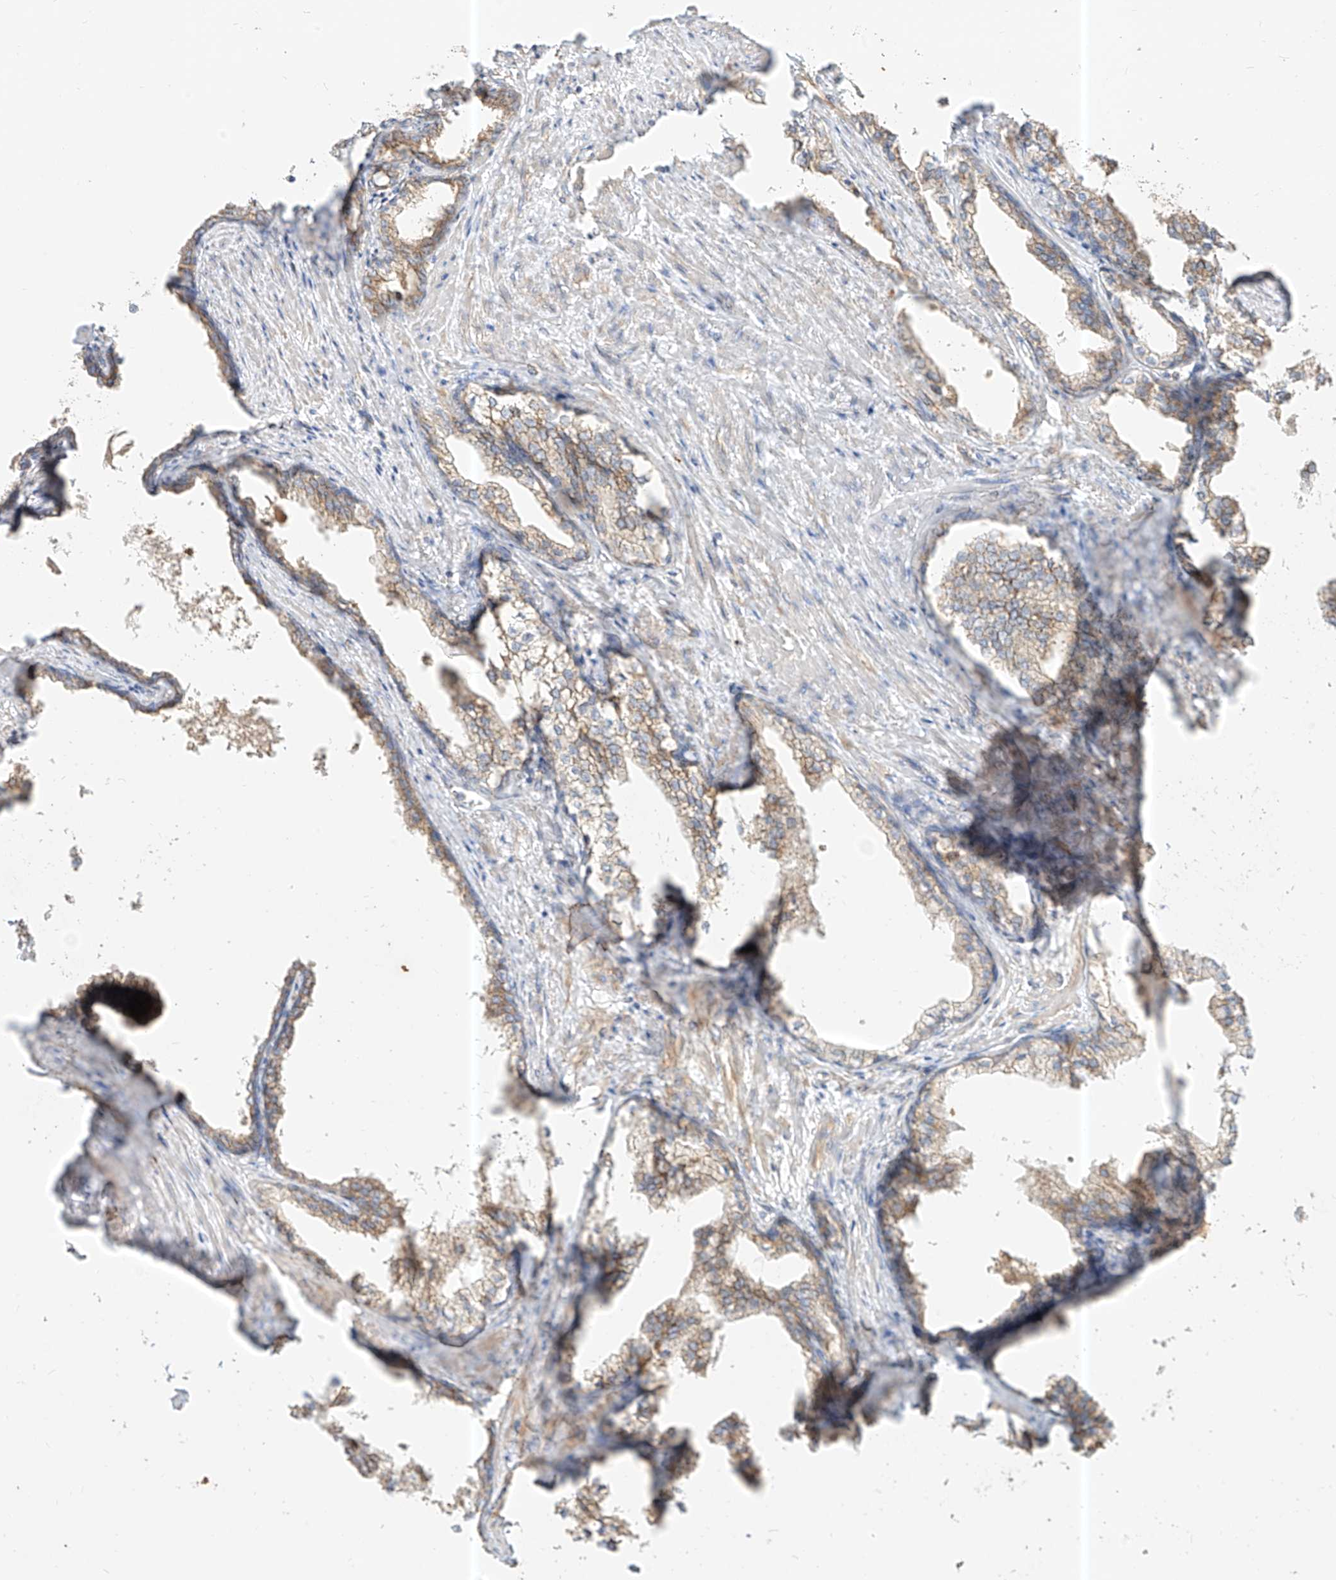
{"staining": {"intensity": "weak", "quantity": "25%-75%", "location": "cytoplasmic/membranous"}, "tissue": "prostate cancer", "cell_type": "Tumor cells", "image_type": "cancer", "snomed": [{"axis": "morphology", "description": "Adenocarcinoma, High grade"}, {"axis": "topography", "description": "Prostate"}], "caption": "An immunohistochemistry (IHC) photomicrograph of neoplastic tissue is shown. Protein staining in brown labels weak cytoplasmic/membranous positivity in adenocarcinoma (high-grade) (prostate) within tumor cells.", "gene": "PLCL1", "patient": {"sex": "male", "age": 58}}